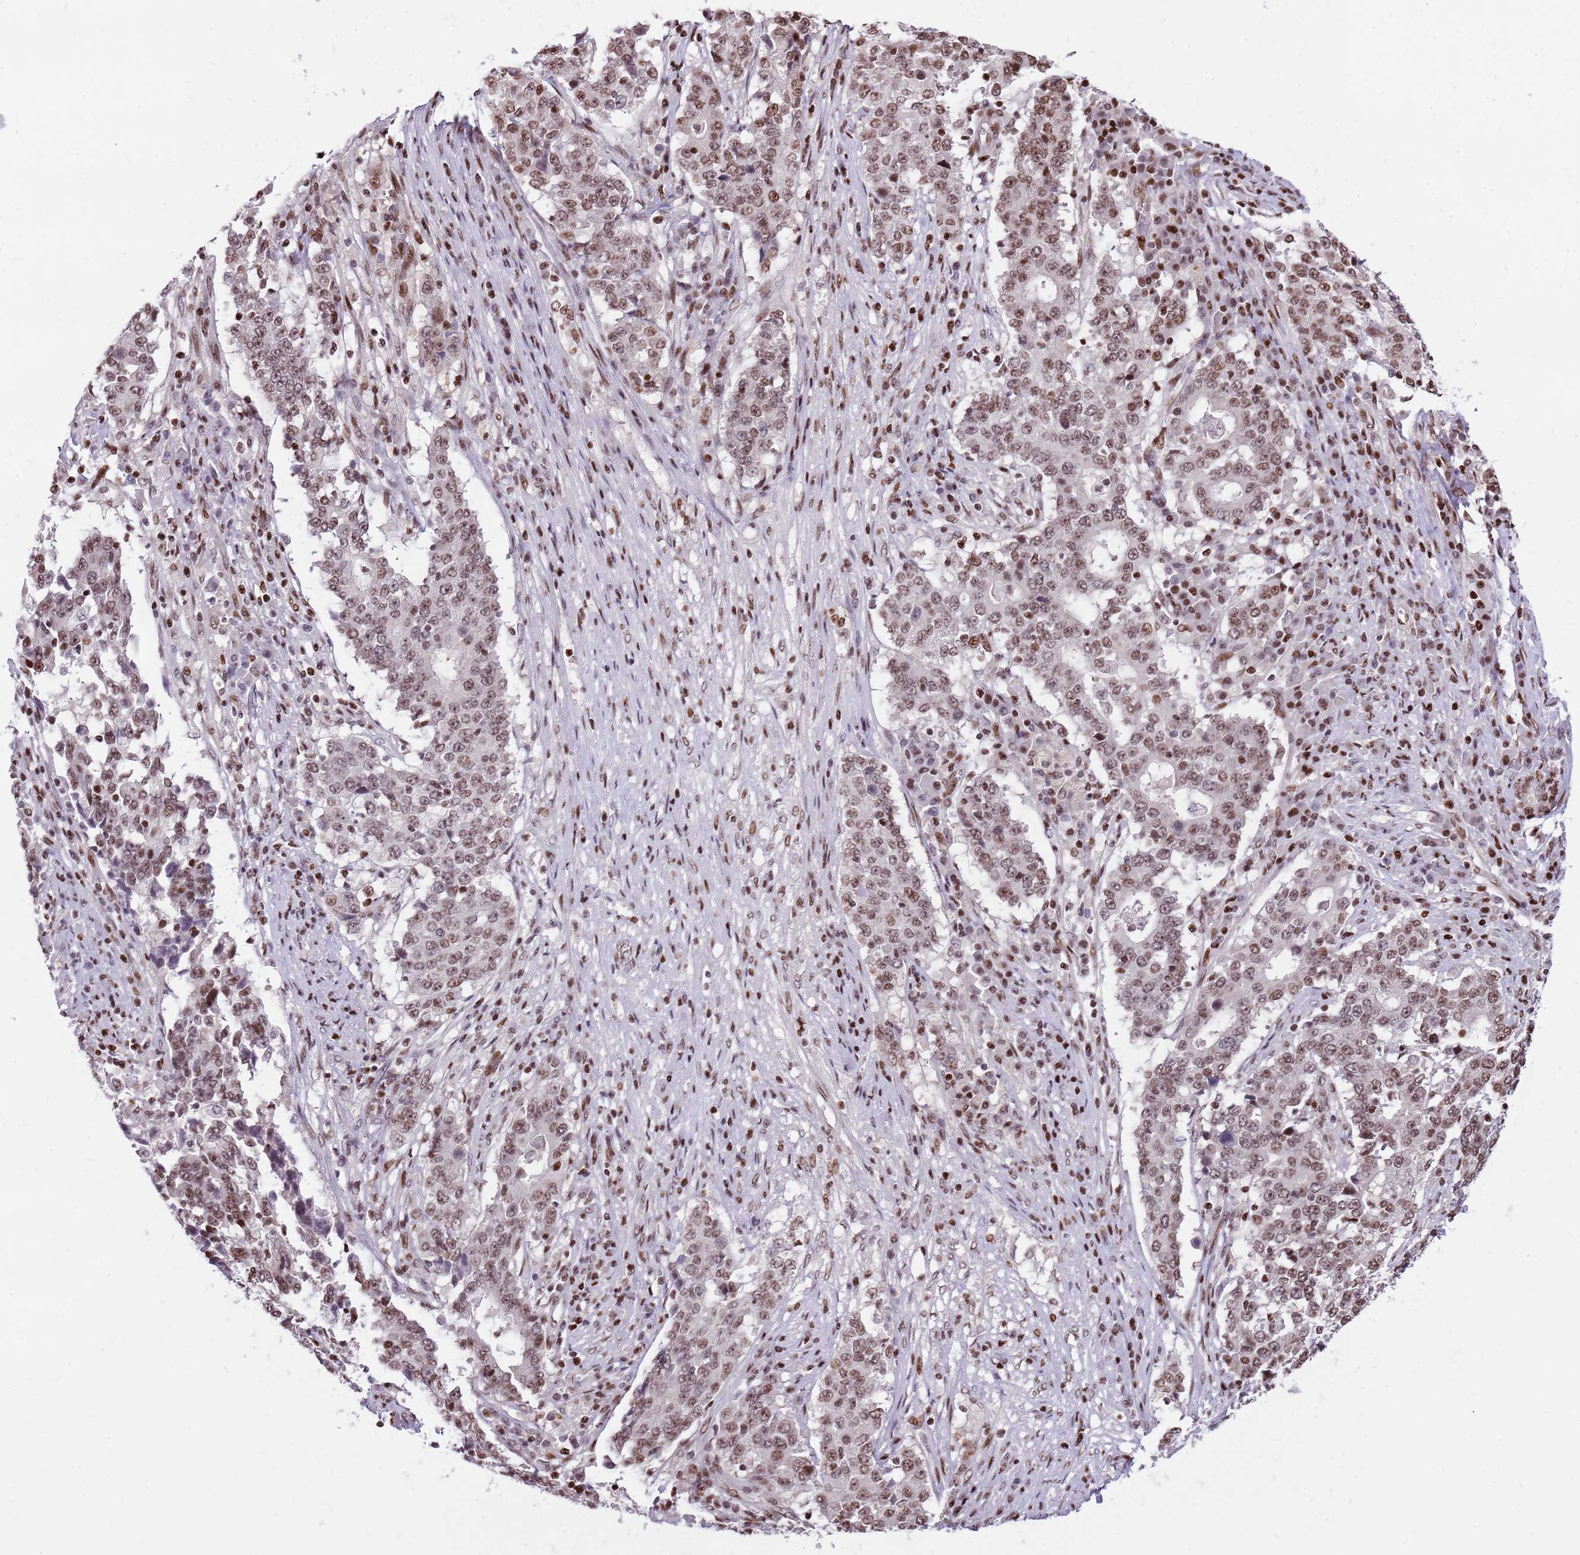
{"staining": {"intensity": "moderate", "quantity": ">75%", "location": "nuclear"}, "tissue": "stomach cancer", "cell_type": "Tumor cells", "image_type": "cancer", "snomed": [{"axis": "morphology", "description": "Adenocarcinoma, NOS"}, {"axis": "topography", "description": "Stomach"}], "caption": "Protein staining exhibits moderate nuclear staining in approximately >75% of tumor cells in stomach cancer (adenocarcinoma).", "gene": "WASHC4", "patient": {"sex": "male", "age": 59}}